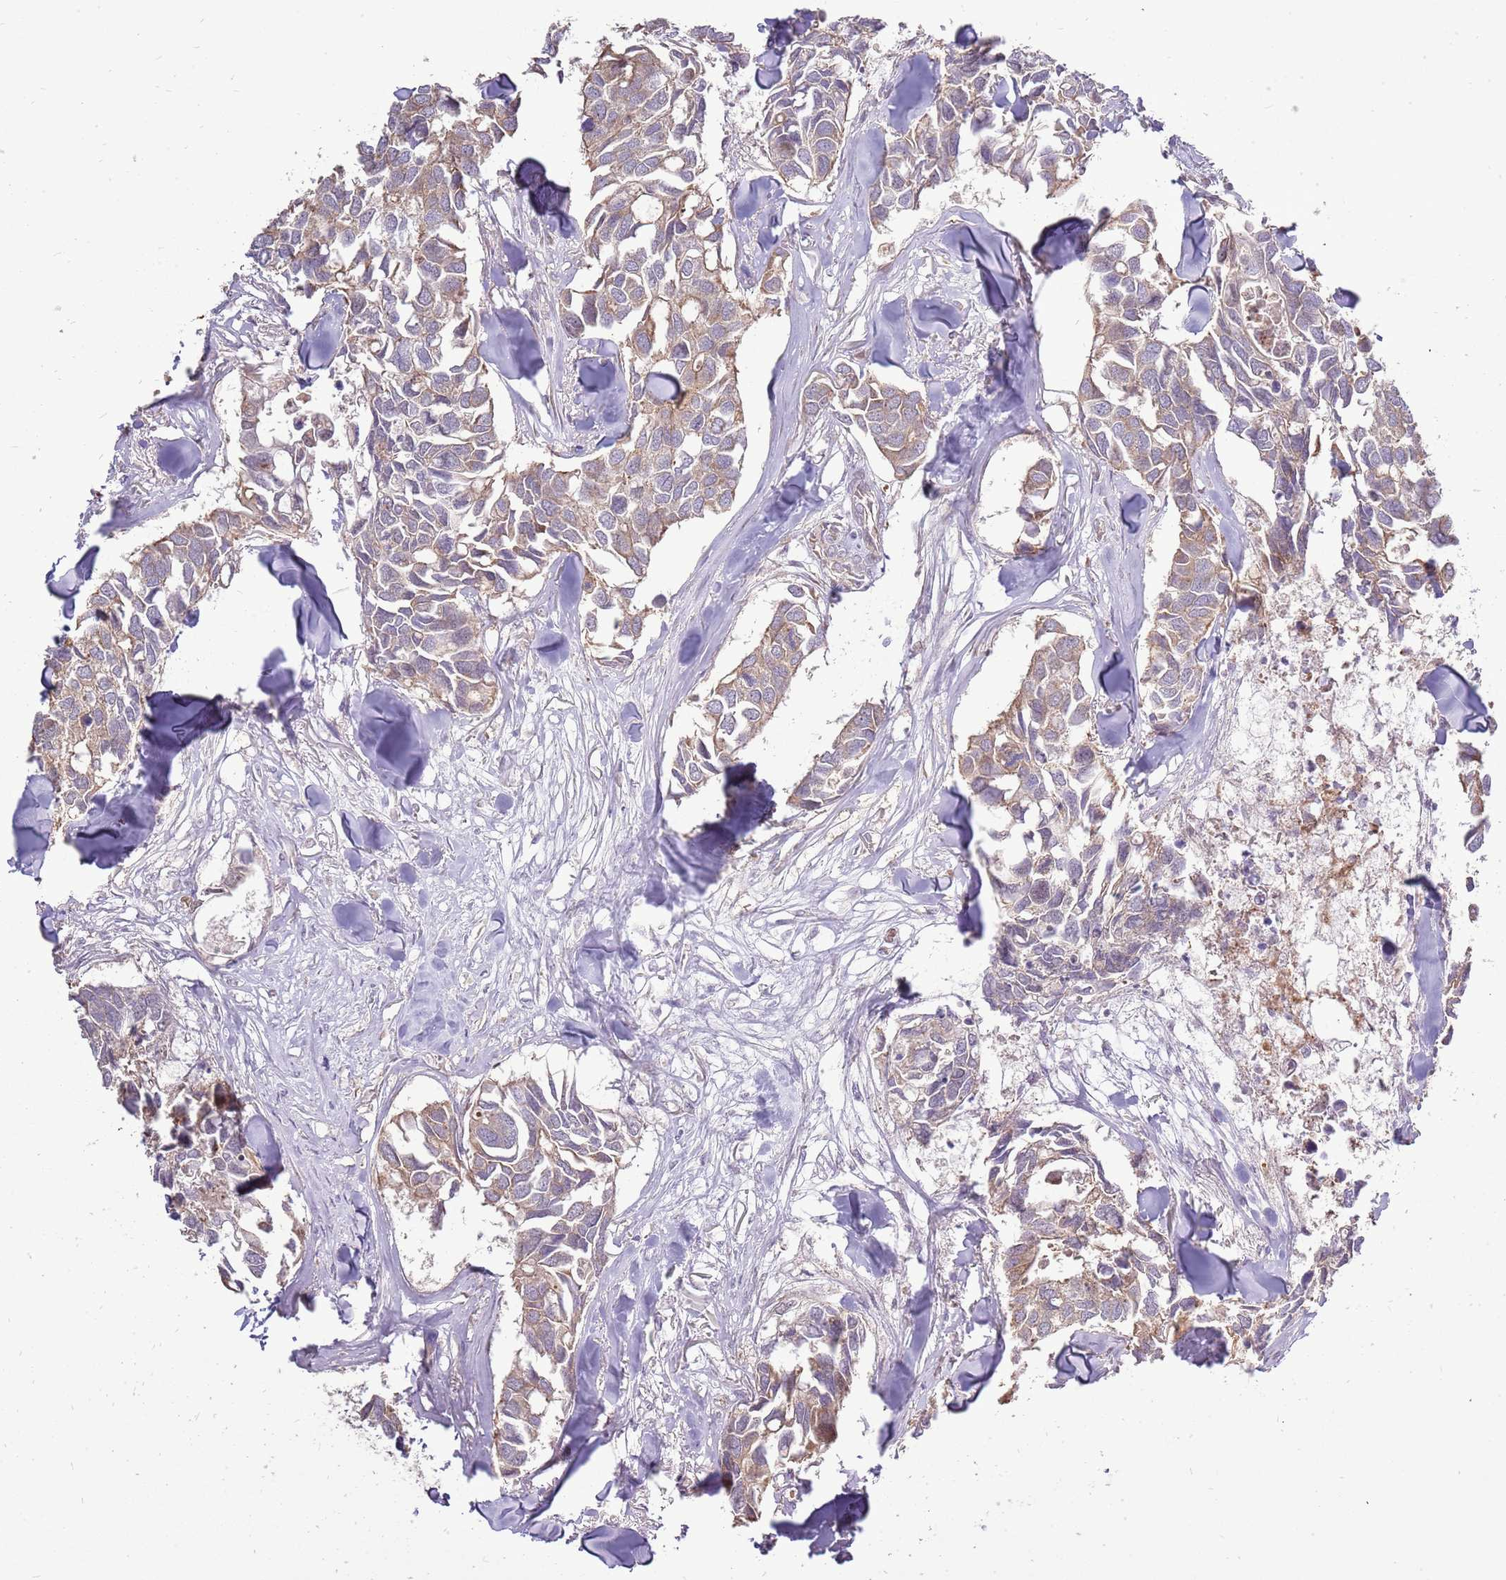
{"staining": {"intensity": "moderate", "quantity": ">75%", "location": "cytoplasmic/membranous"}, "tissue": "breast cancer", "cell_type": "Tumor cells", "image_type": "cancer", "snomed": [{"axis": "morphology", "description": "Duct carcinoma"}, {"axis": "topography", "description": "Breast"}], "caption": "Brown immunohistochemical staining in human breast cancer demonstrates moderate cytoplasmic/membranous positivity in about >75% of tumor cells.", "gene": "UGGT2", "patient": {"sex": "female", "age": 83}}